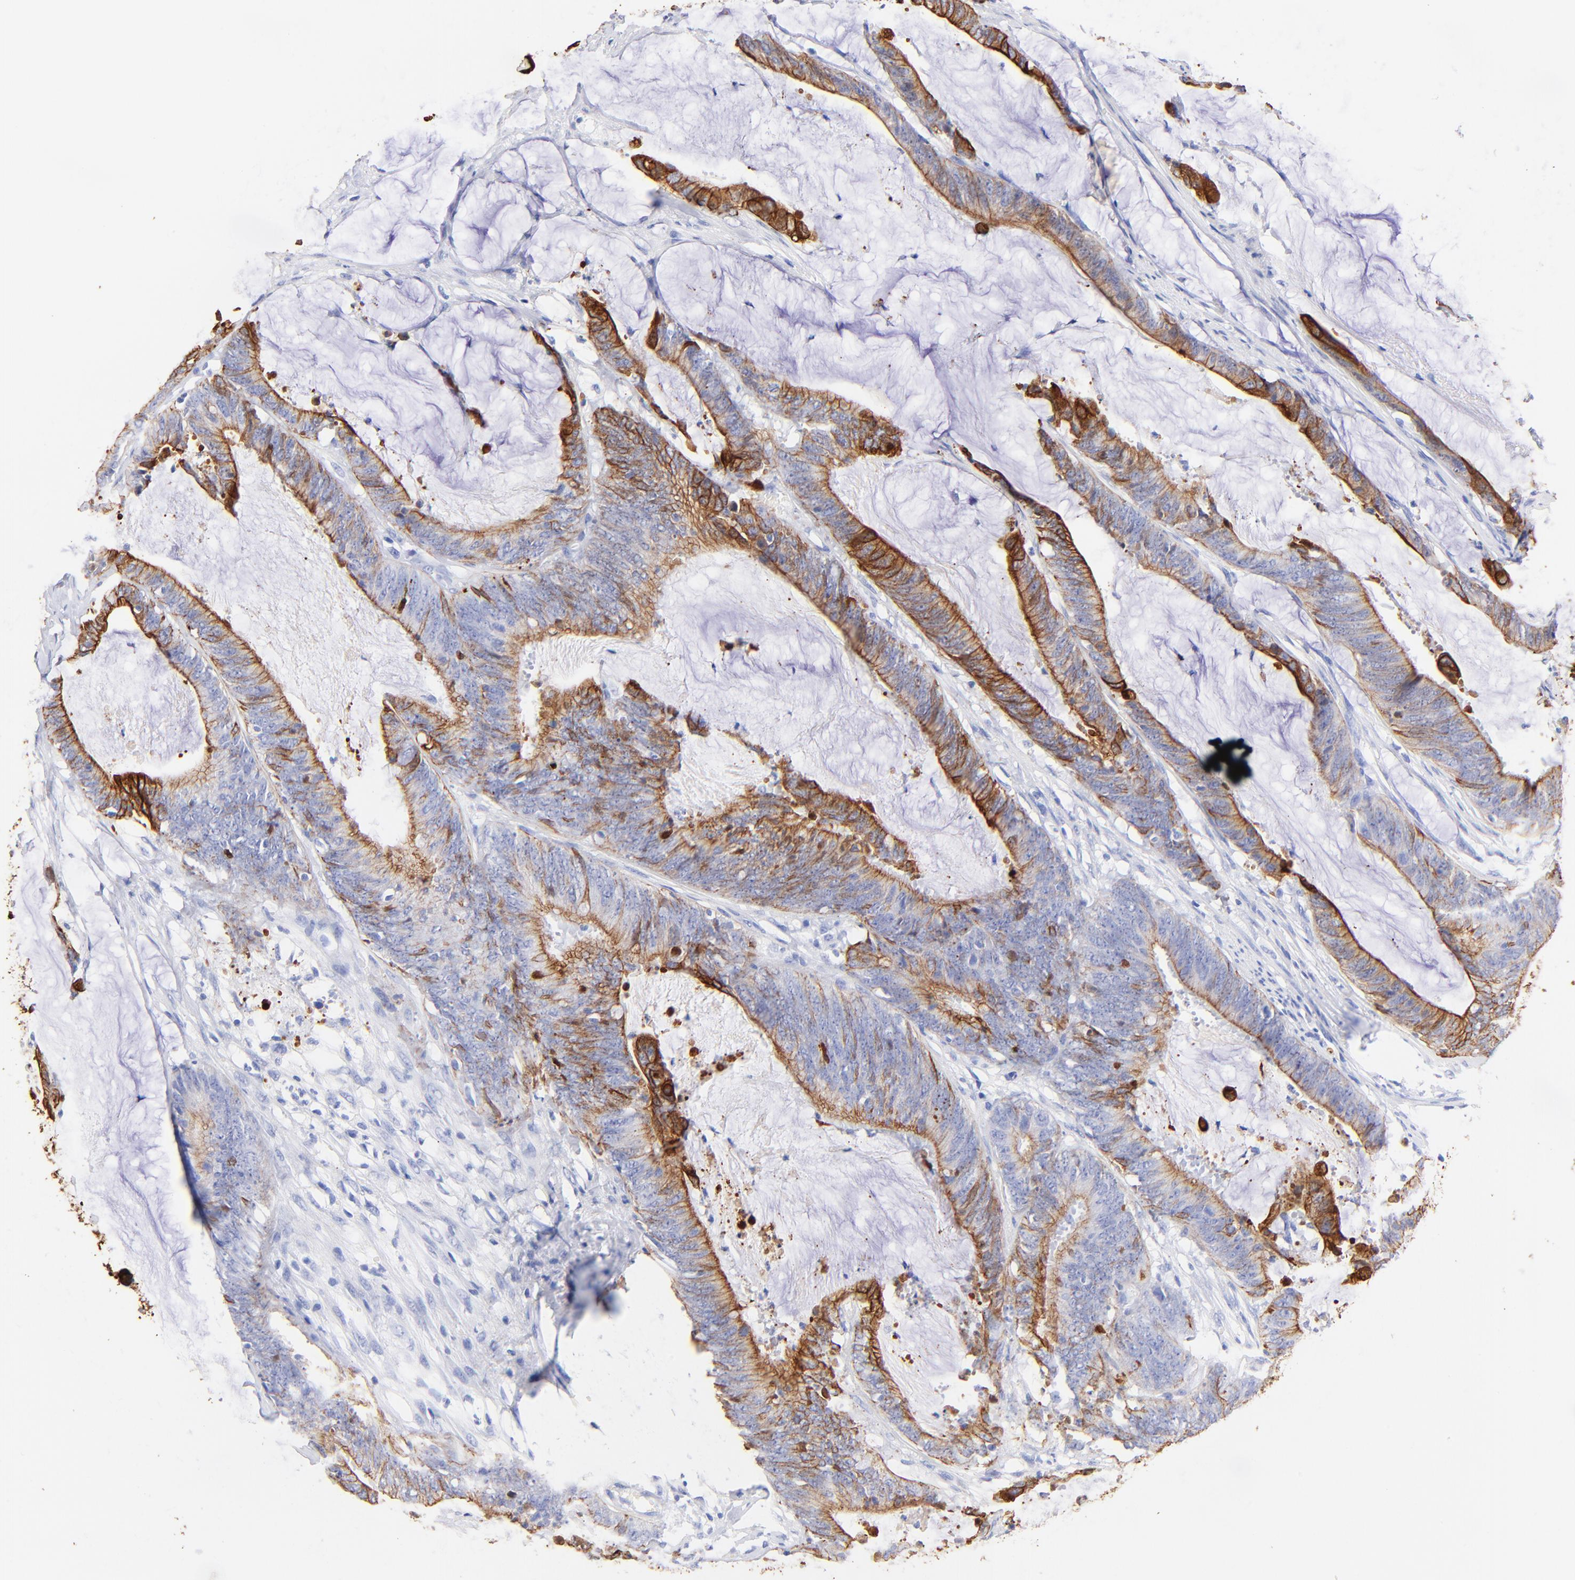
{"staining": {"intensity": "moderate", "quantity": "25%-75%", "location": "cytoplasmic/membranous"}, "tissue": "colorectal cancer", "cell_type": "Tumor cells", "image_type": "cancer", "snomed": [{"axis": "morphology", "description": "Adenocarcinoma, NOS"}, {"axis": "topography", "description": "Rectum"}], "caption": "Tumor cells exhibit medium levels of moderate cytoplasmic/membranous staining in about 25%-75% of cells in colorectal adenocarcinoma.", "gene": "KRT19", "patient": {"sex": "female", "age": 66}}